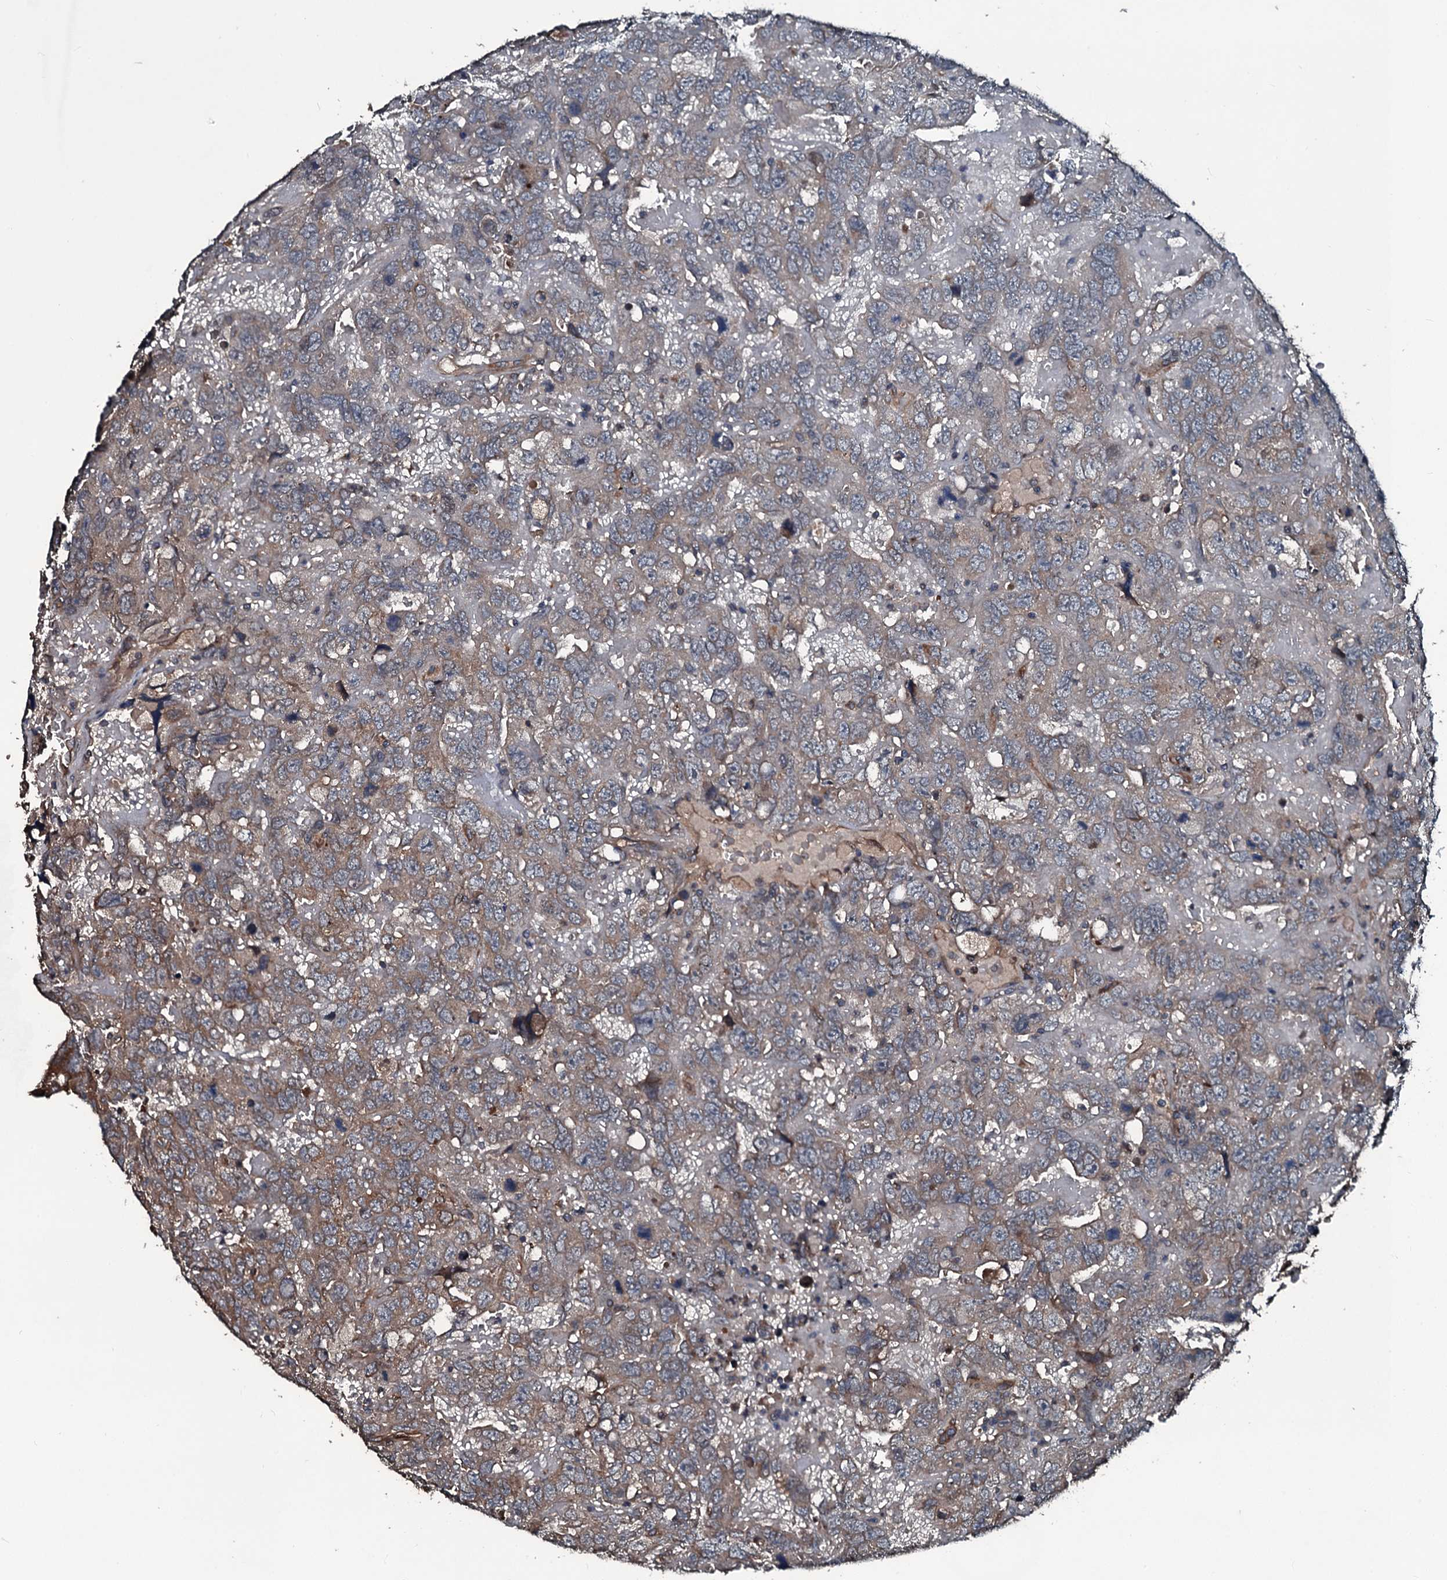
{"staining": {"intensity": "moderate", "quantity": "25%-75%", "location": "cytoplasmic/membranous"}, "tissue": "testis cancer", "cell_type": "Tumor cells", "image_type": "cancer", "snomed": [{"axis": "morphology", "description": "Carcinoma, Embryonal, NOS"}, {"axis": "topography", "description": "Testis"}], "caption": "High-magnification brightfield microscopy of embryonal carcinoma (testis) stained with DAB (3,3'-diaminobenzidine) (brown) and counterstained with hematoxylin (blue). tumor cells exhibit moderate cytoplasmic/membranous expression is identified in about25%-75% of cells.", "gene": "AARS1", "patient": {"sex": "male", "age": 45}}